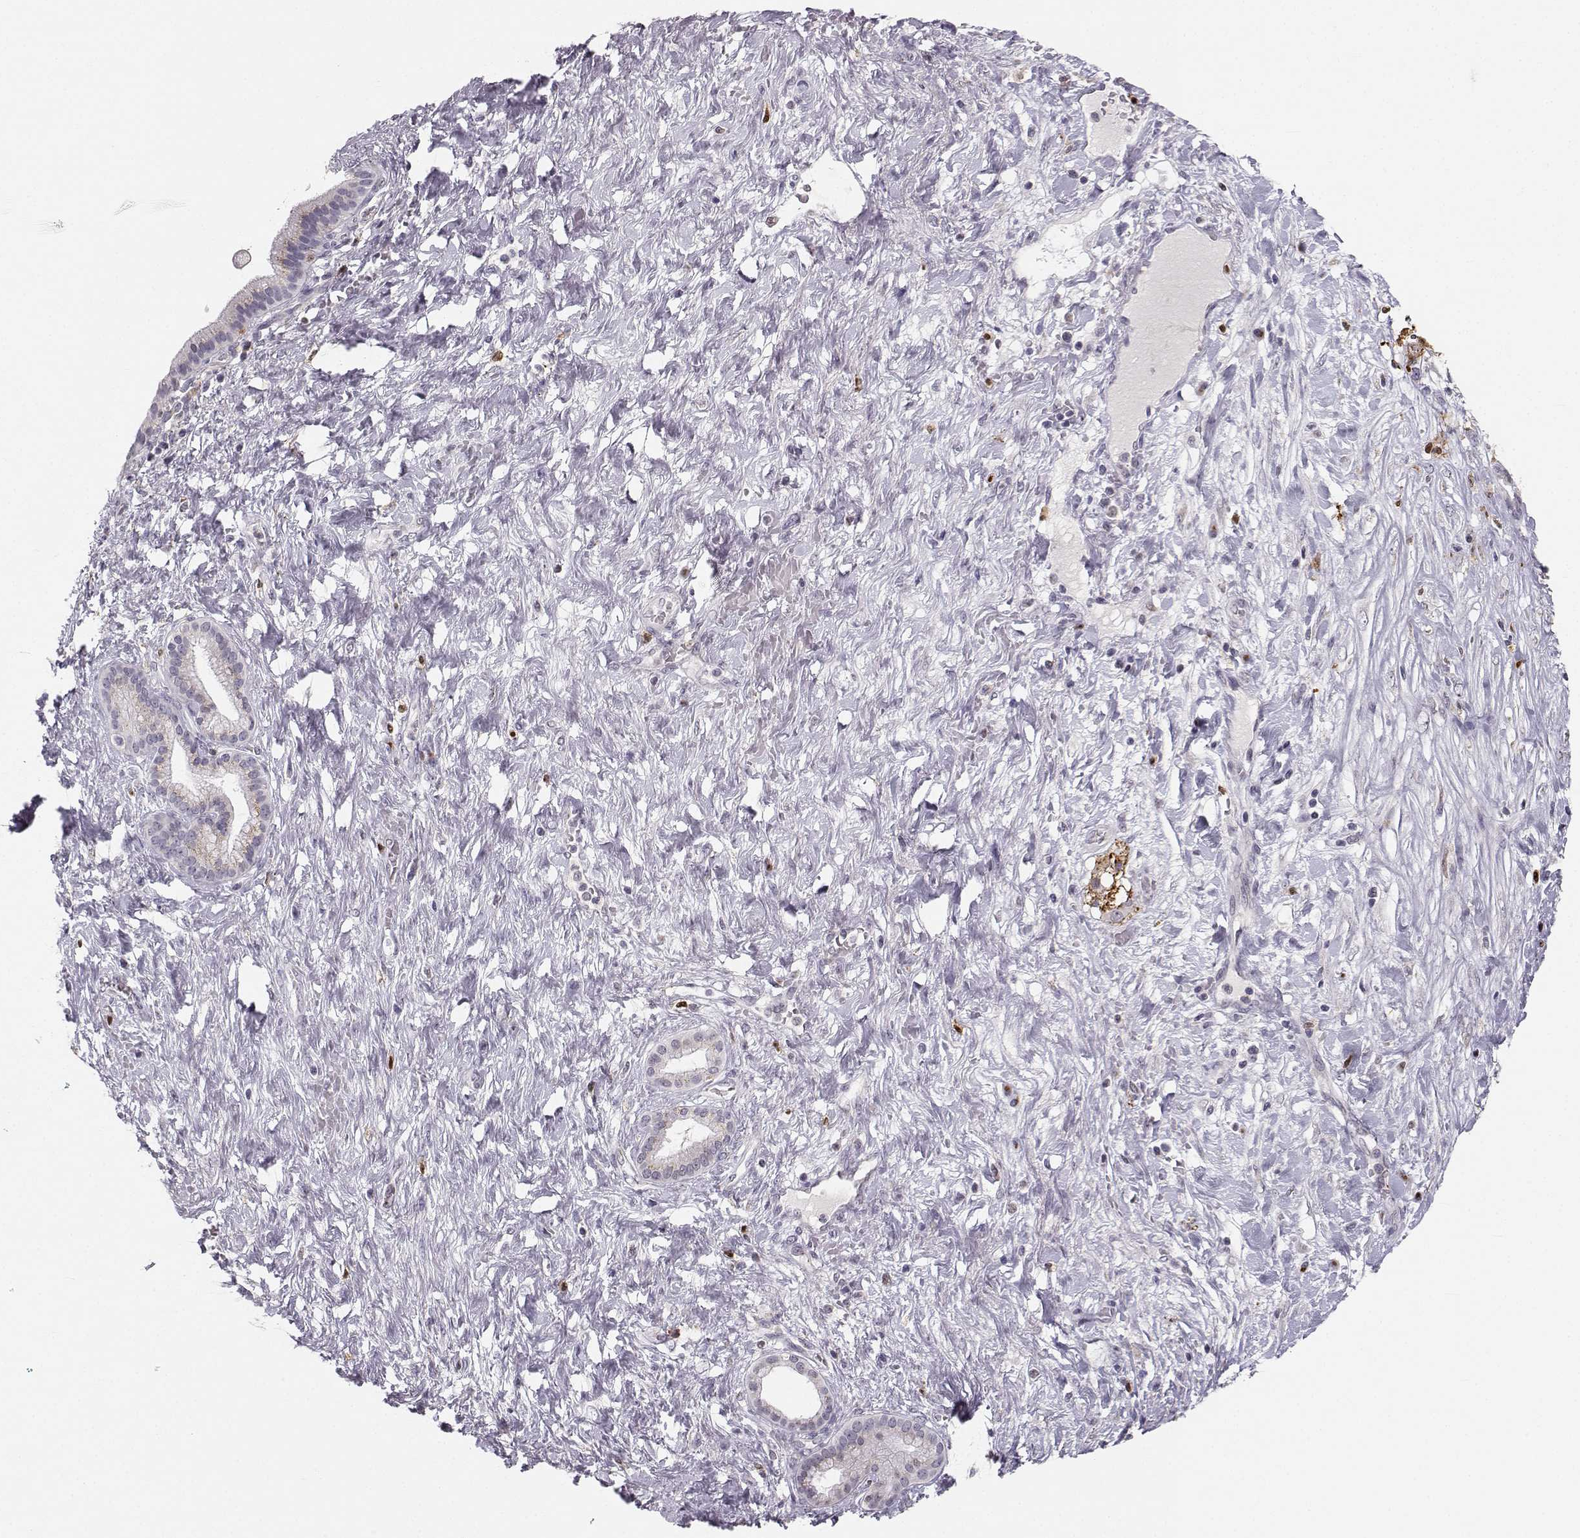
{"staining": {"intensity": "weak", "quantity": "<25%", "location": "cytoplasmic/membranous"}, "tissue": "pancreatic cancer", "cell_type": "Tumor cells", "image_type": "cancer", "snomed": [{"axis": "morphology", "description": "Adenocarcinoma, NOS"}, {"axis": "topography", "description": "Pancreas"}], "caption": "Immunohistochemical staining of adenocarcinoma (pancreatic) exhibits no significant expression in tumor cells. (Immunohistochemistry (ihc), brightfield microscopy, high magnification).", "gene": "HTR7", "patient": {"sex": "male", "age": 44}}